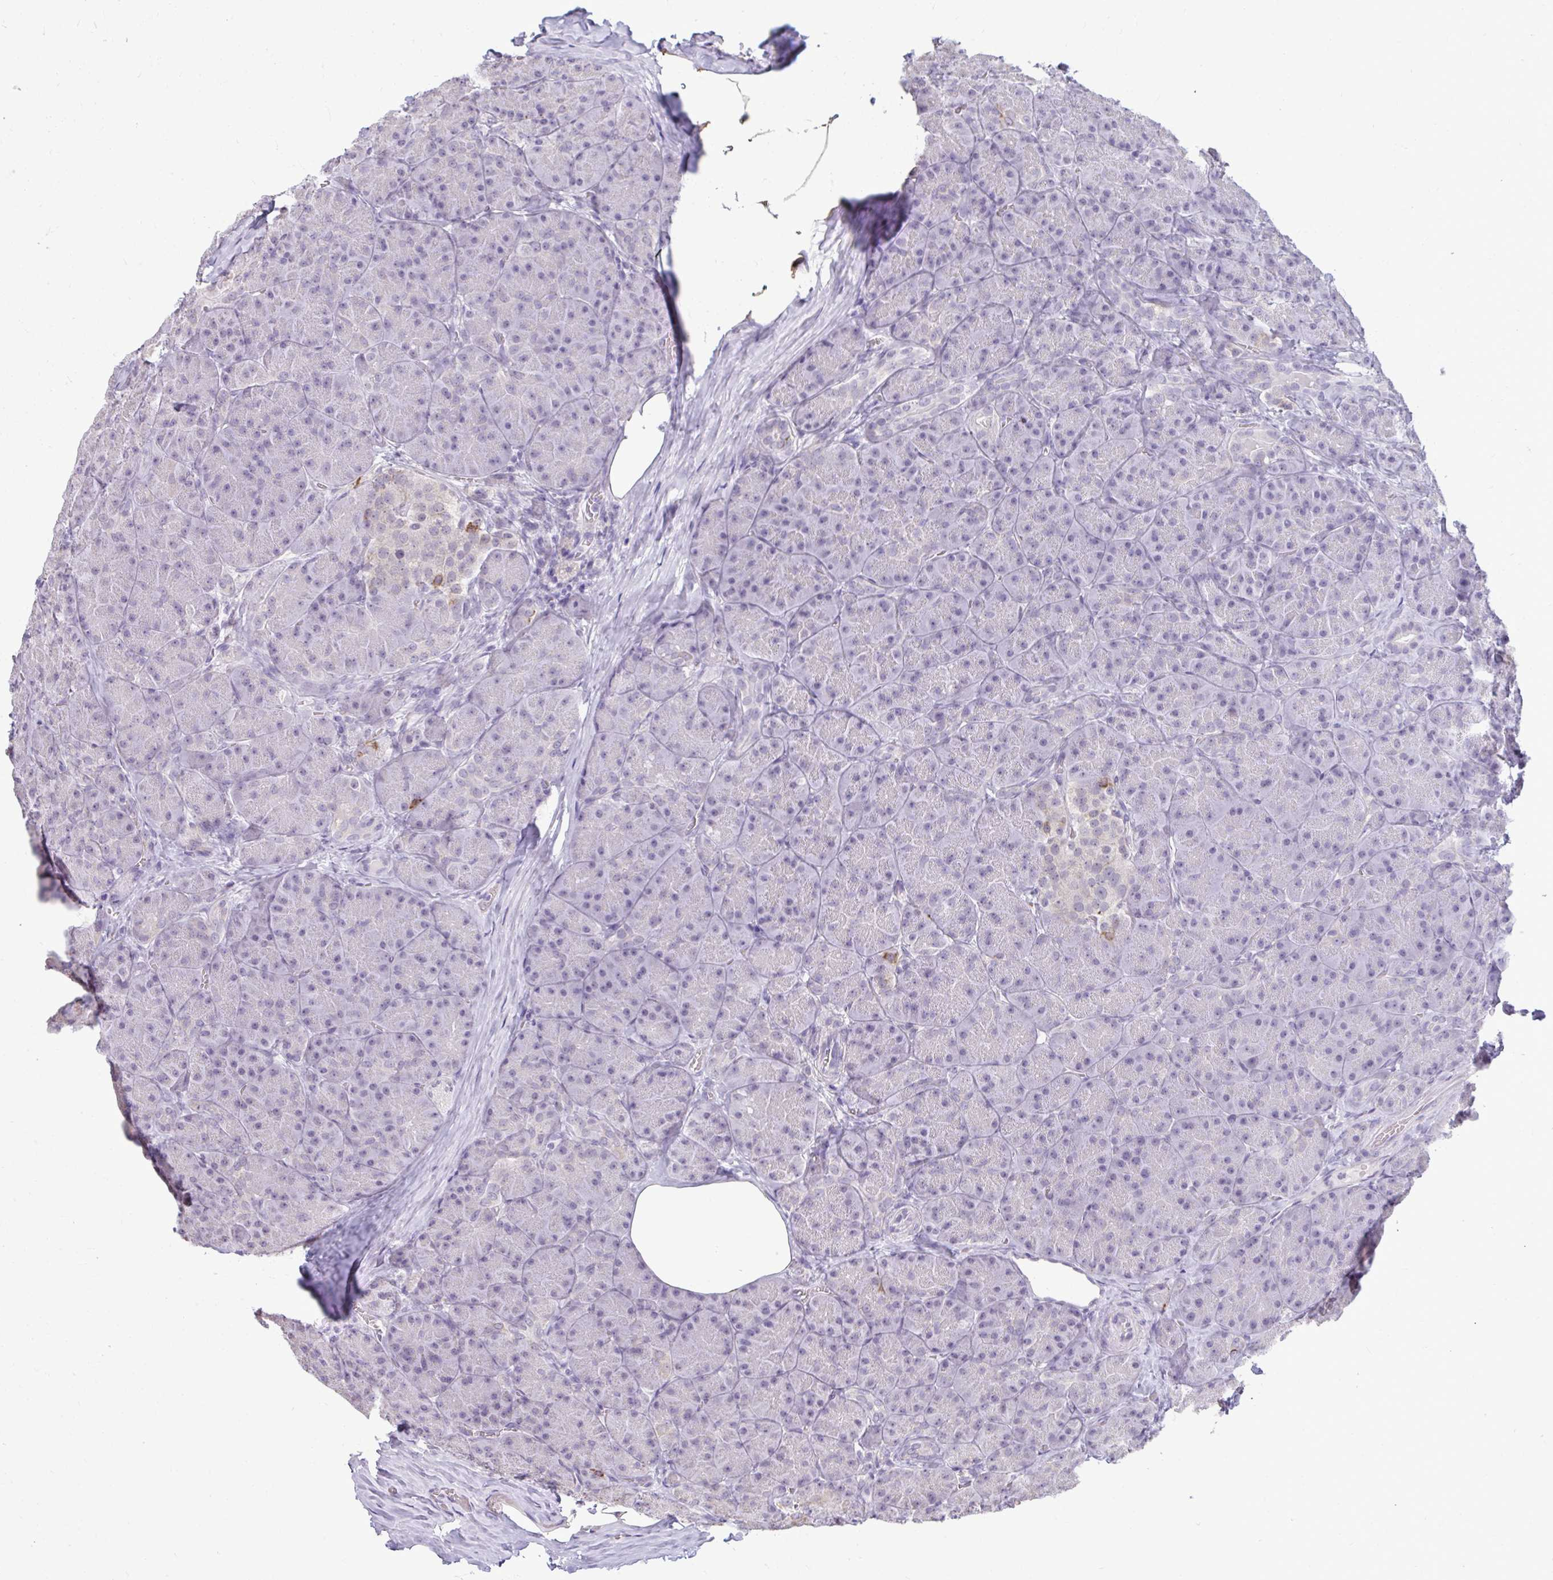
{"staining": {"intensity": "negative", "quantity": "none", "location": "none"}, "tissue": "pancreas", "cell_type": "Exocrine glandular cells", "image_type": "normal", "snomed": [{"axis": "morphology", "description": "Normal tissue, NOS"}, {"axis": "topography", "description": "Pancreas"}], "caption": "This is a histopathology image of IHC staining of benign pancreas, which shows no expression in exocrine glandular cells.", "gene": "NPPA", "patient": {"sex": "male", "age": 57}}